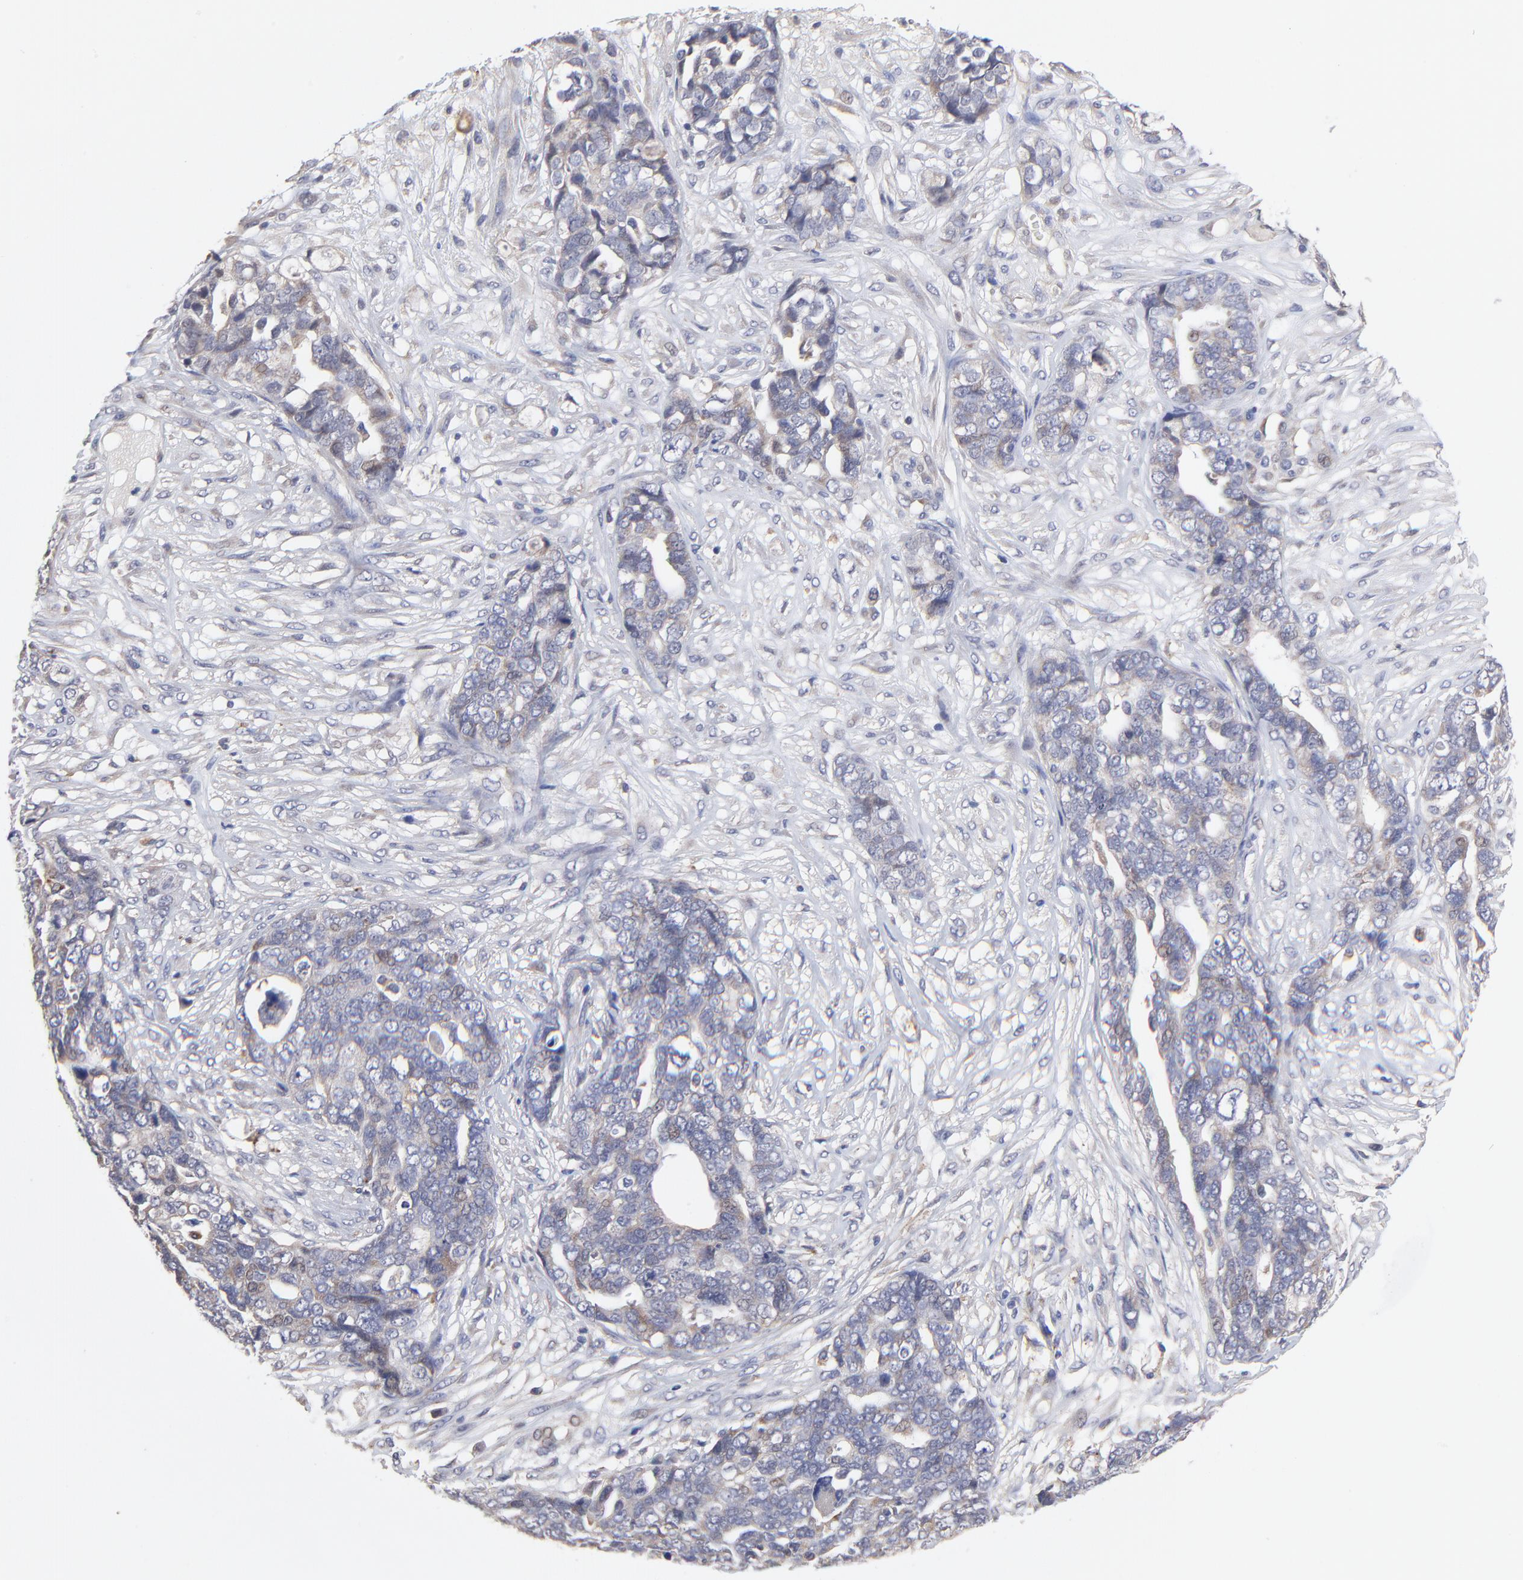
{"staining": {"intensity": "weak", "quantity": "<25%", "location": "cytoplasmic/membranous"}, "tissue": "ovarian cancer", "cell_type": "Tumor cells", "image_type": "cancer", "snomed": [{"axis": "morphology", "description": "Normal tissue, NOS"}, {"axis": "morphology", "description": "Cystadenocarcinoma, serous, NOS"}, {"axis": "topography", "description": "Fallopian tube"}, {"axis": "topography", "description": "Ovary"}], "caption": "The image demonstrates no significant staining in tumor cells of ovarian cancer. The staining is performed using DAB brown chromogen with nuclei counter-stained in using hematoxylin.", "gene": "PDE4B", "patient": {"sex": "female", "age": 56}}